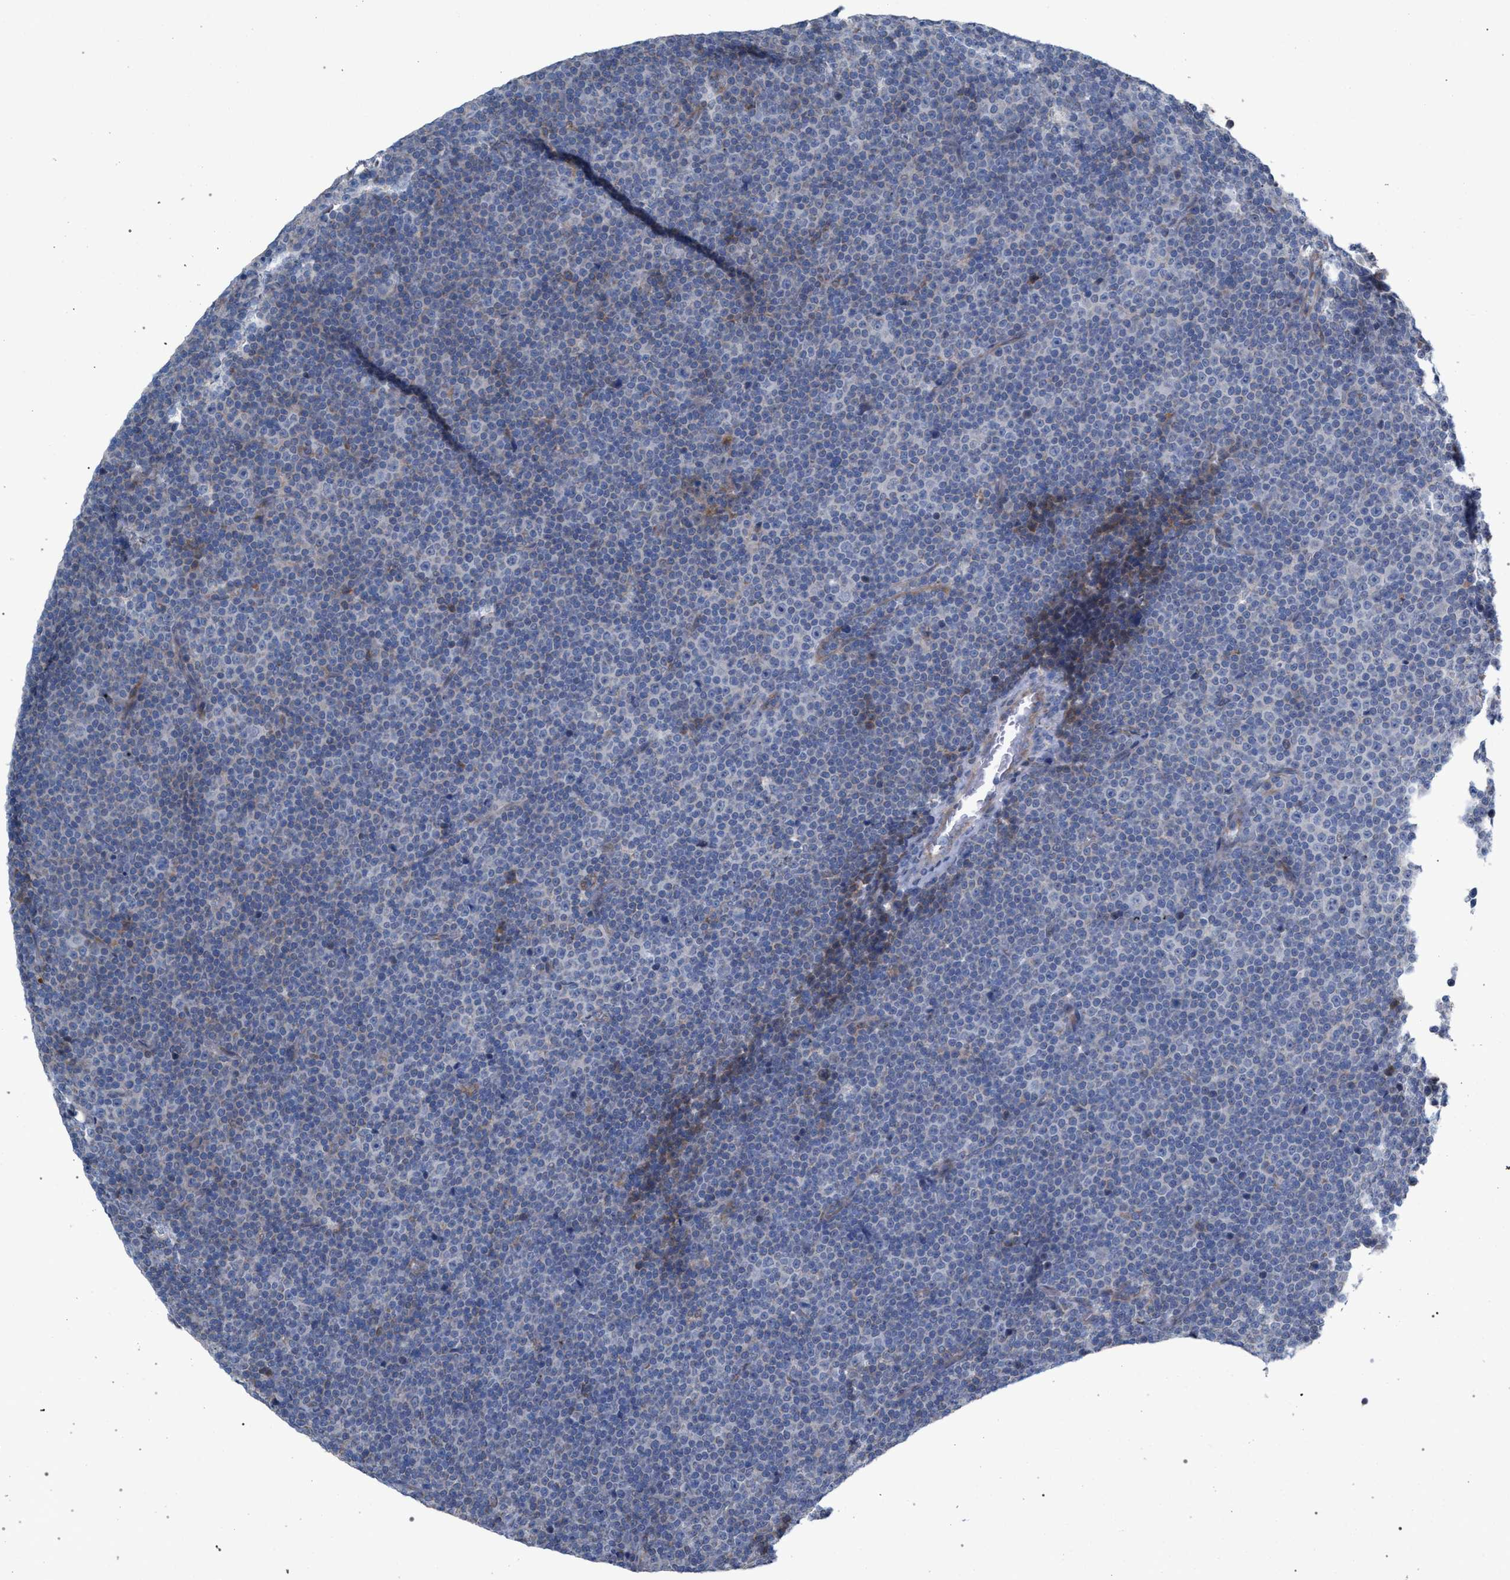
{"staining": {"intensity": "negative", "quantity": "none", "location": "none"}, "tissue": "lymphoma", "cell_type": "Tumor cells", "image_type": "cancer", "snomed": [{"axis": "morphology", "description": "Malignant lymphoma, non-Hodgkin's type, Low grade"}, {"axis": "topography", "description": "Lymph node"}], "caption": "Immunohistochemistry of human lymphoma shows no staining in tumor cells.", "gene": "RNF135", "patient": {"sex": "female", "age": 67}}